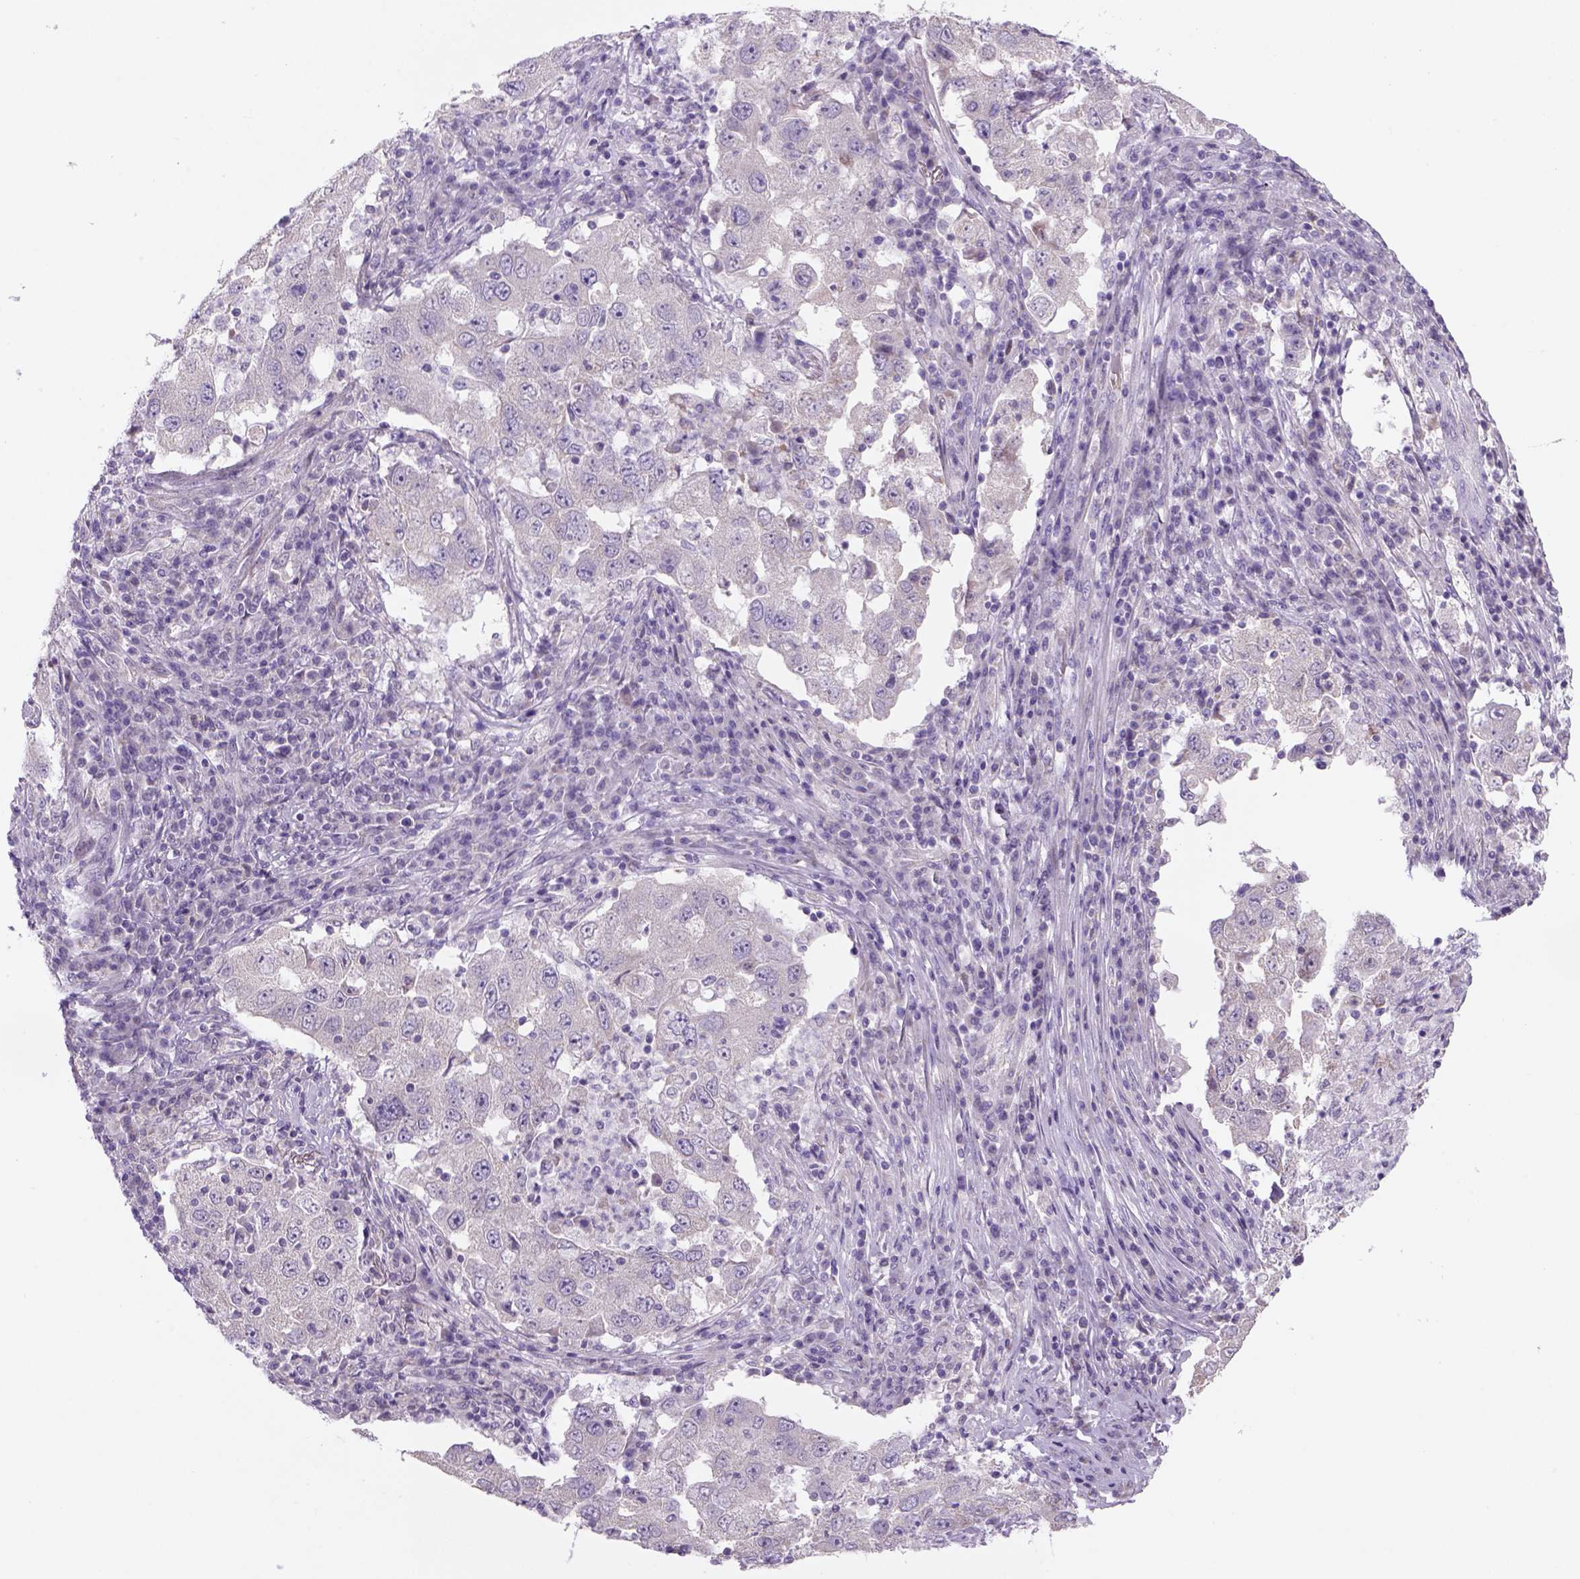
{"staining": {"intensity": "negative", "quantity": "none", "location": "none"}, "tissue": "lung cancer", "cell_type": "Tumor cells", "image_type": "cancer", "snomed": [{"axis": "morphology", "description": "Adenocarcinoma, NOS"}, {"axis": "topography", "description": "Lung"}], "caption": "Tumor cells show no significant positivity in adenocarcinoma (lung).", "gene": "ADGRV1", "patient": {"sex": "male", "age": 73}}